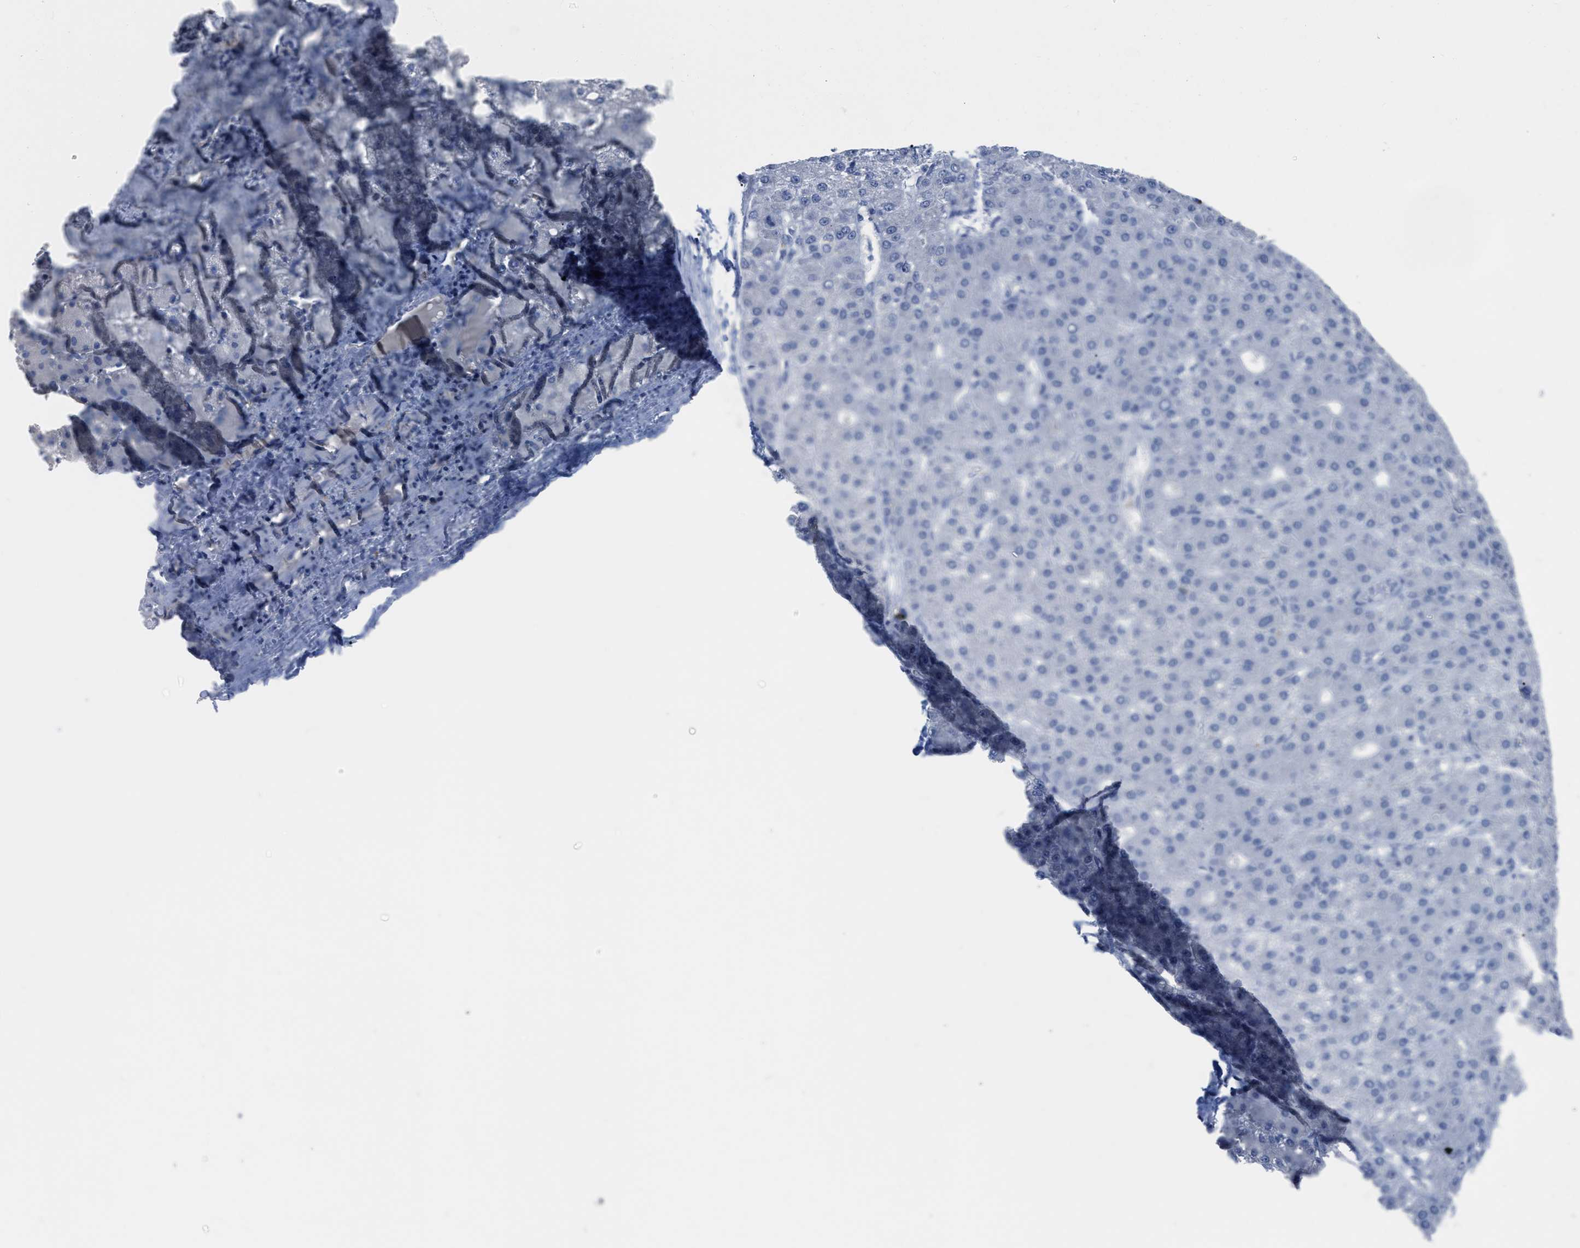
{"staining": {"intensity": "negative", "quantity": "none", "location": "none"}, "tissue": "liver cancer", "cell_type": "Tumor cells", "image_type": "cancer", "snomed": [{"axis": "morphology", "description": "Carcinoma, Hepatocellular, NOS"}, {"axis": "topography", "description": "Liver"}], "caption": "The IHC histopathology image has no significant expression in tumor cells of liver cancer tissue.", "gene": "CEACAM5", "patient": {"sex": "male", "age": 67}}